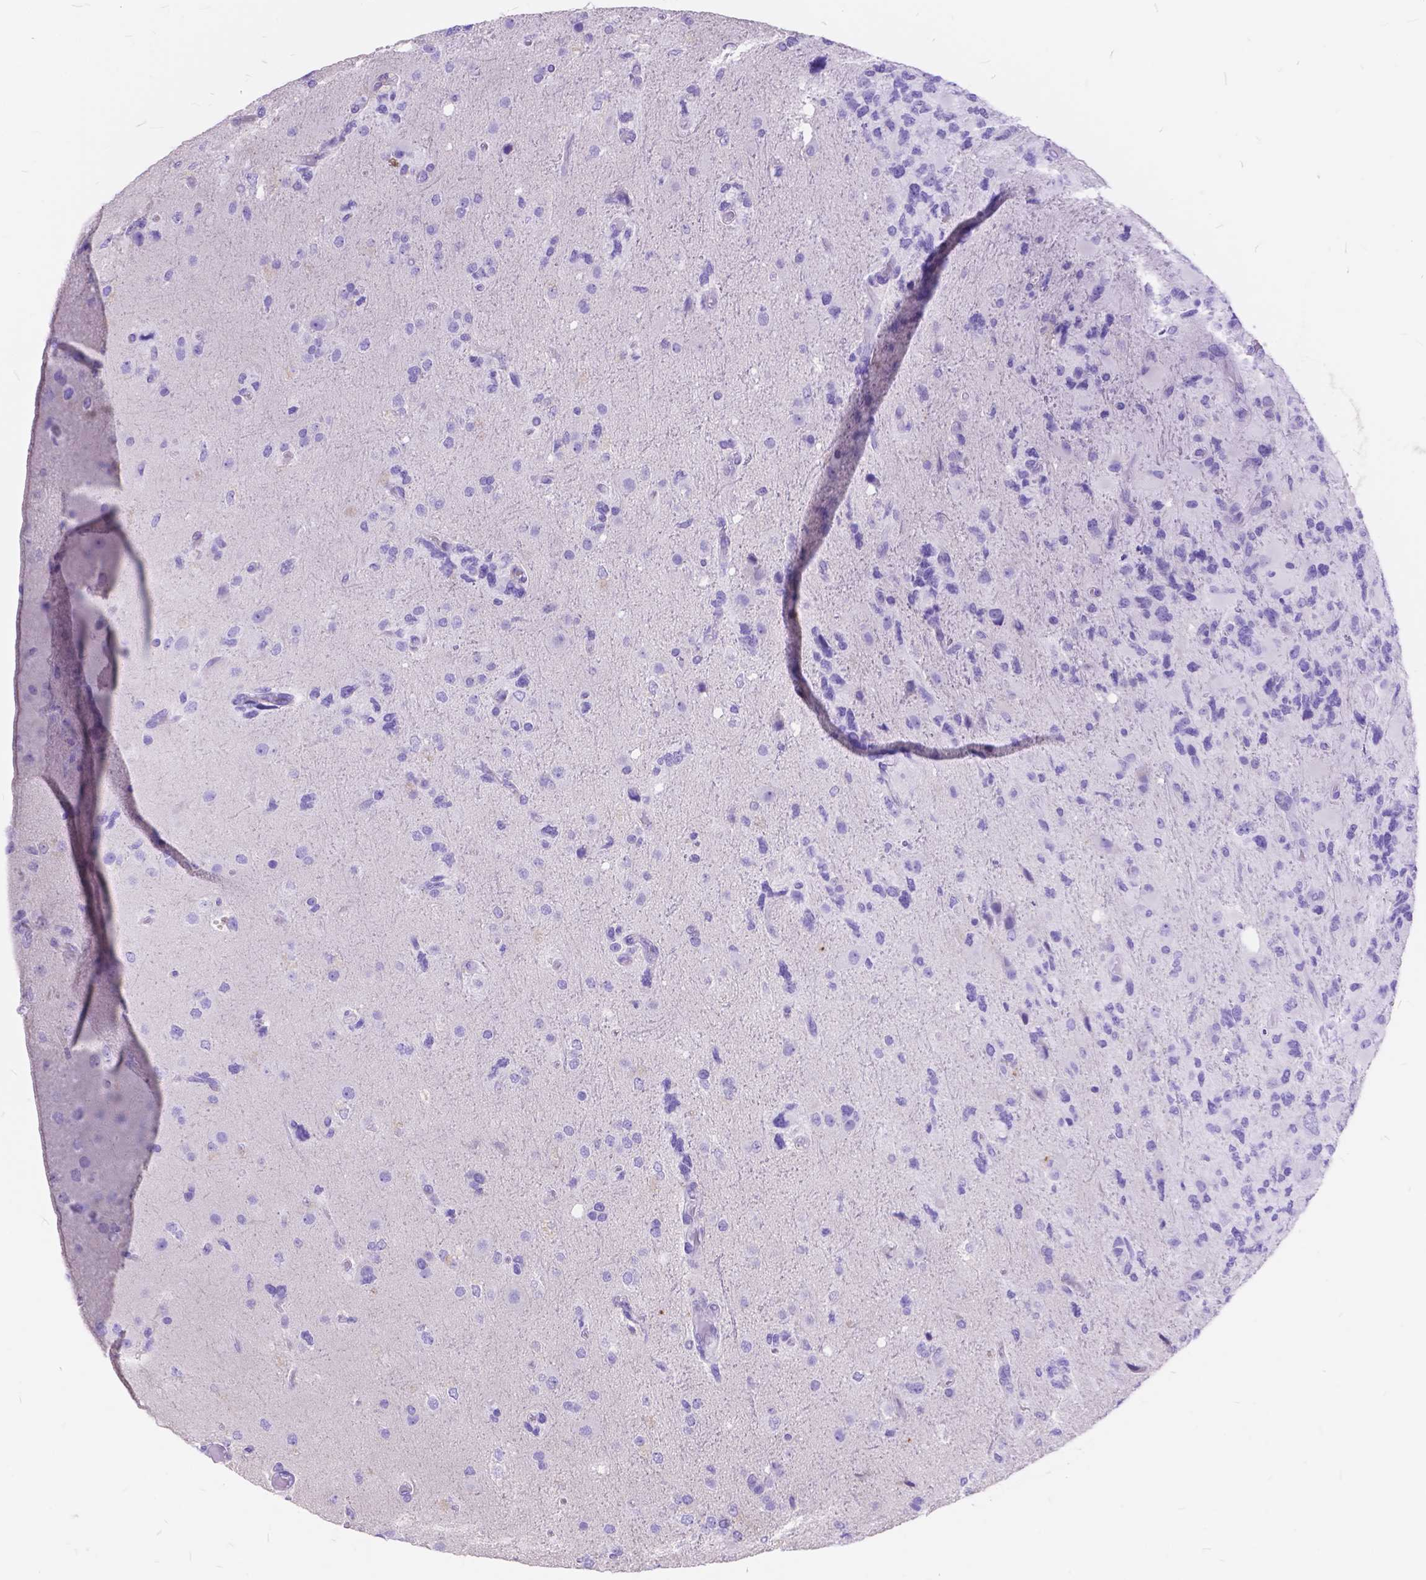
{"staining": {"intensity": "negative", "quantity": "none", "location": "none"}, "tissue": "glioma", "cell_type": "Tumor cells", "image_type": "cancer", "snomed": [{"axis": "morphology", "description": "Glioma, malignant, High grade"}, {"axis": "topography", "description": "Brain"}], "caption": "Tumor cells show no significant protein staining in glioma. (Stains: DAB IHC with hematoxylin counter stain, Microscopy: brightfield microscopy at high magnification).", "gene": "FOXL2", "patient": {"sex": "female", "age": 71}}